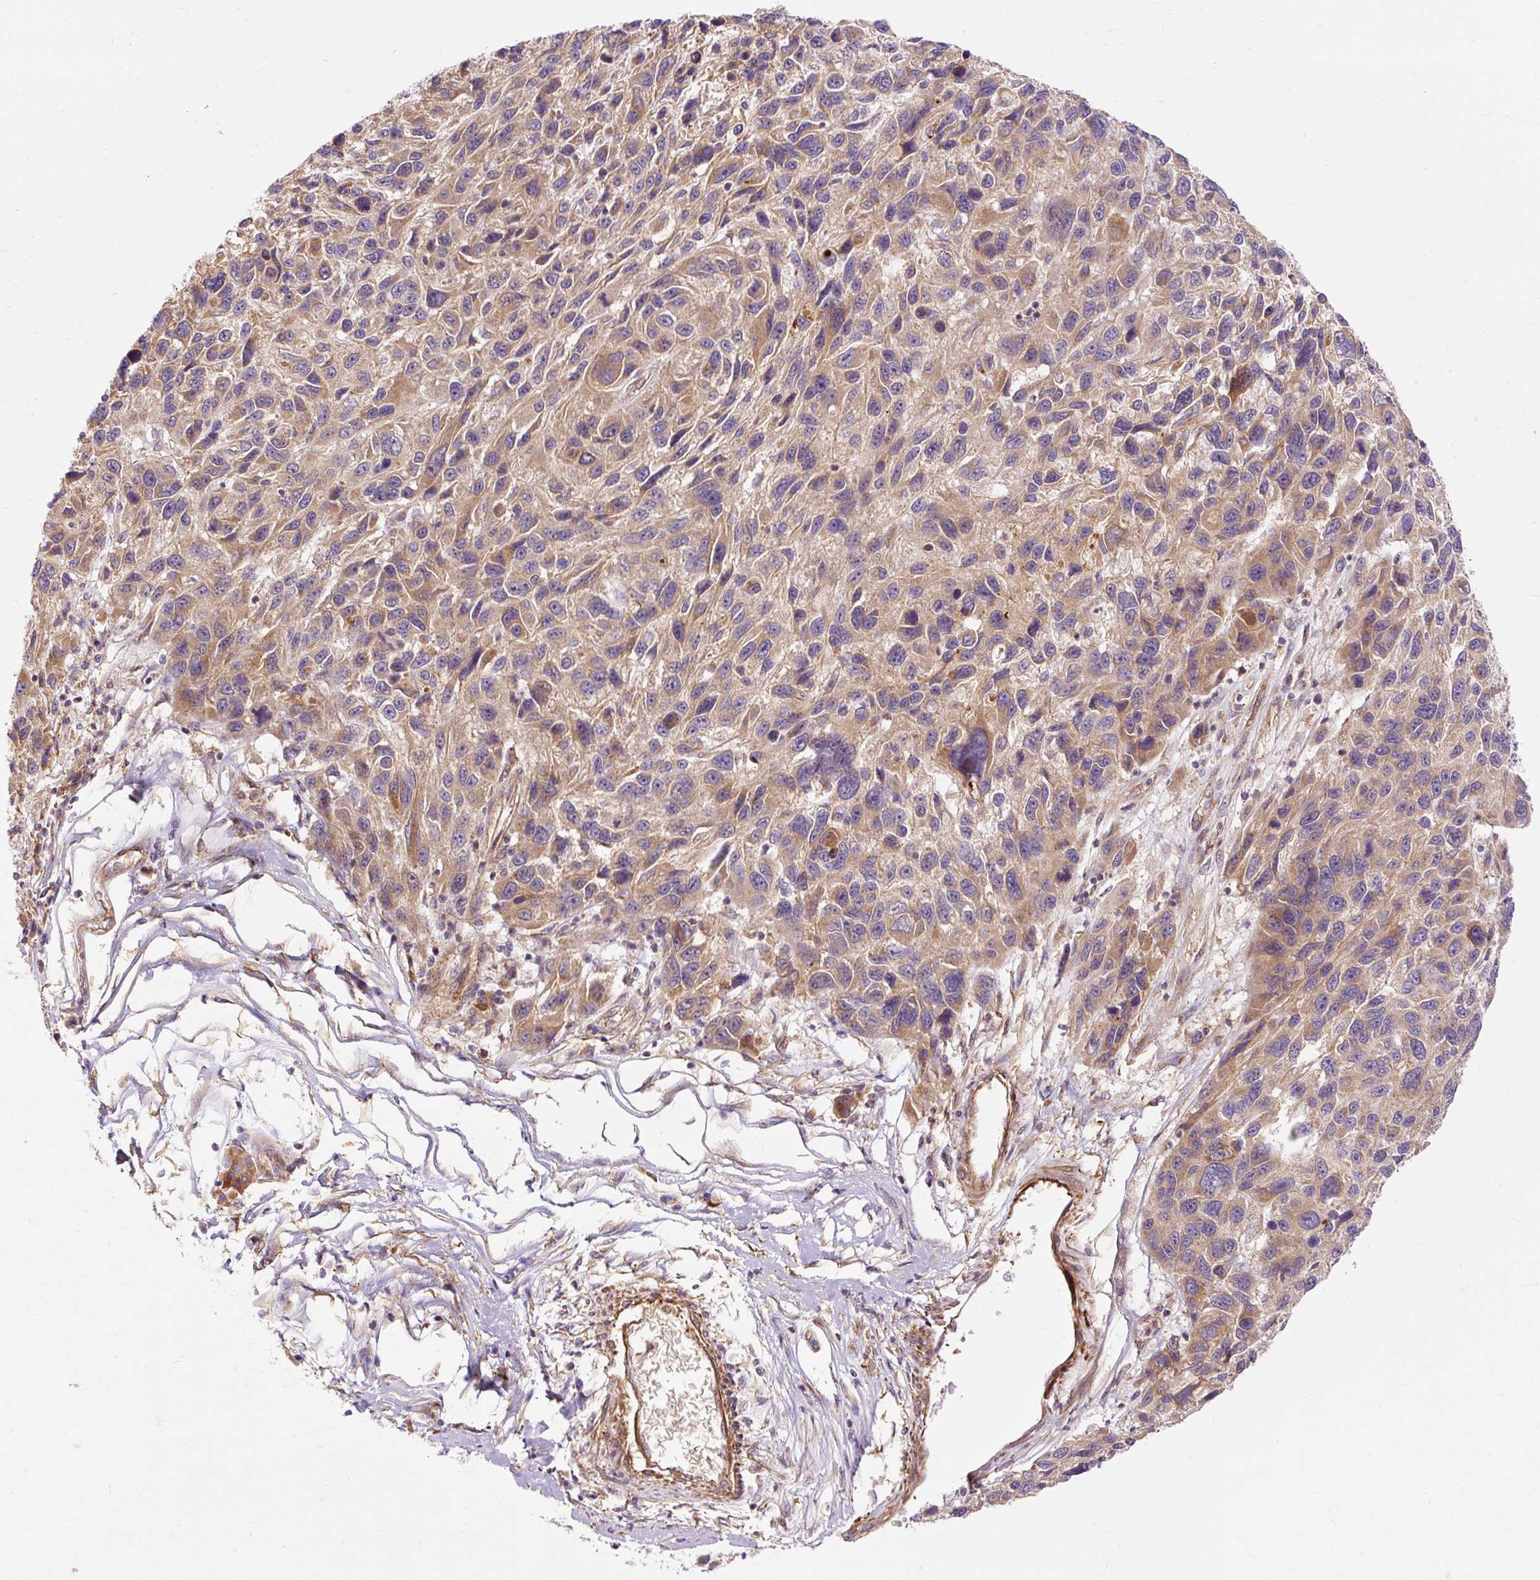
{"staining": {"intensity": "weak", "quantity": ">75%", "location": "cytoplasmic/membranous"}, "tissue": "melanoma", "cell_type": "Tumor cells", "image_type": "cancer", "snomed": [{"axis": "morphology", "description": "Malignant melanoma, NOS"}, {"axis": "topography", "description": "Skin"}], "caption": "IHC staining of malignant melanoma, which reveals low levels of weak cytoplasmic/membranous expression in approximately >75% of tumor cells indicating weak cytoplasmic/membranous protein staining. The staining was performed using DAB (3,3'-diaminobenzidine) (brown) for protein detection and nuclei were counterstained in hematoxylin (blue).", "gene": "RIPOR3", "patient": {"sex": "male", "age": 53}}